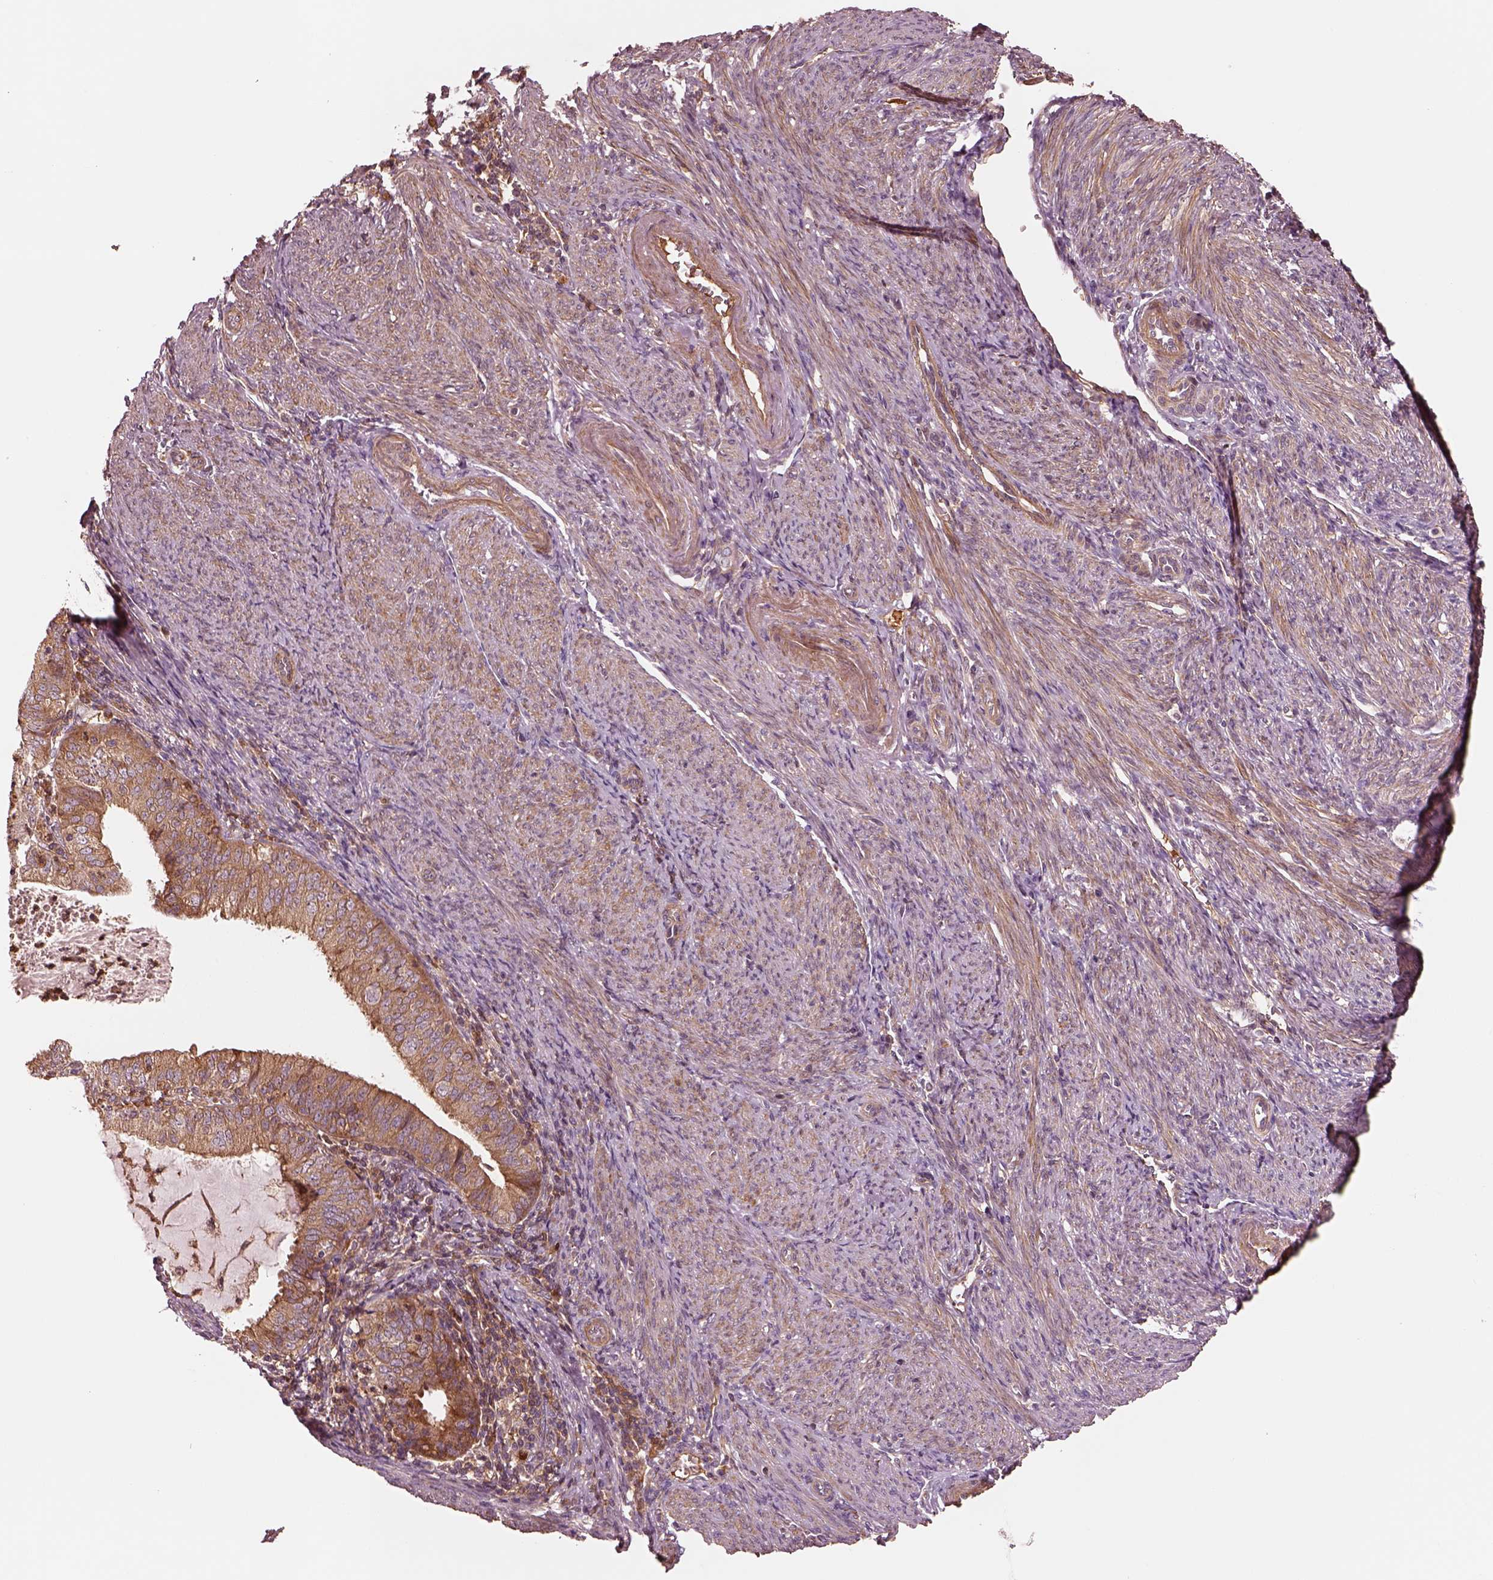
{"staining": {"intensity": "moderate", "quantity": "25%-75%", "location": "cytoplasmic/membranous"}, "tissue": "endometrial cancer", "cell_type": "Tumor cells", "image_type": "cancer", "snomed": [{"axis": "morphology", "description": "Adenocarcinoma, NOS"}, {"axis": "topography", "description": "Endometrium"}], "caption": "Endometrial cancer (adenocarcinoma) was stained to show a protein in brown. There is medium levels of moderate cytoplasmic/membranous positivity in approximately 25%-75% of tumor cells.", "gene": "ASCC2", "patient": {"sex": "female", "age": 57}}